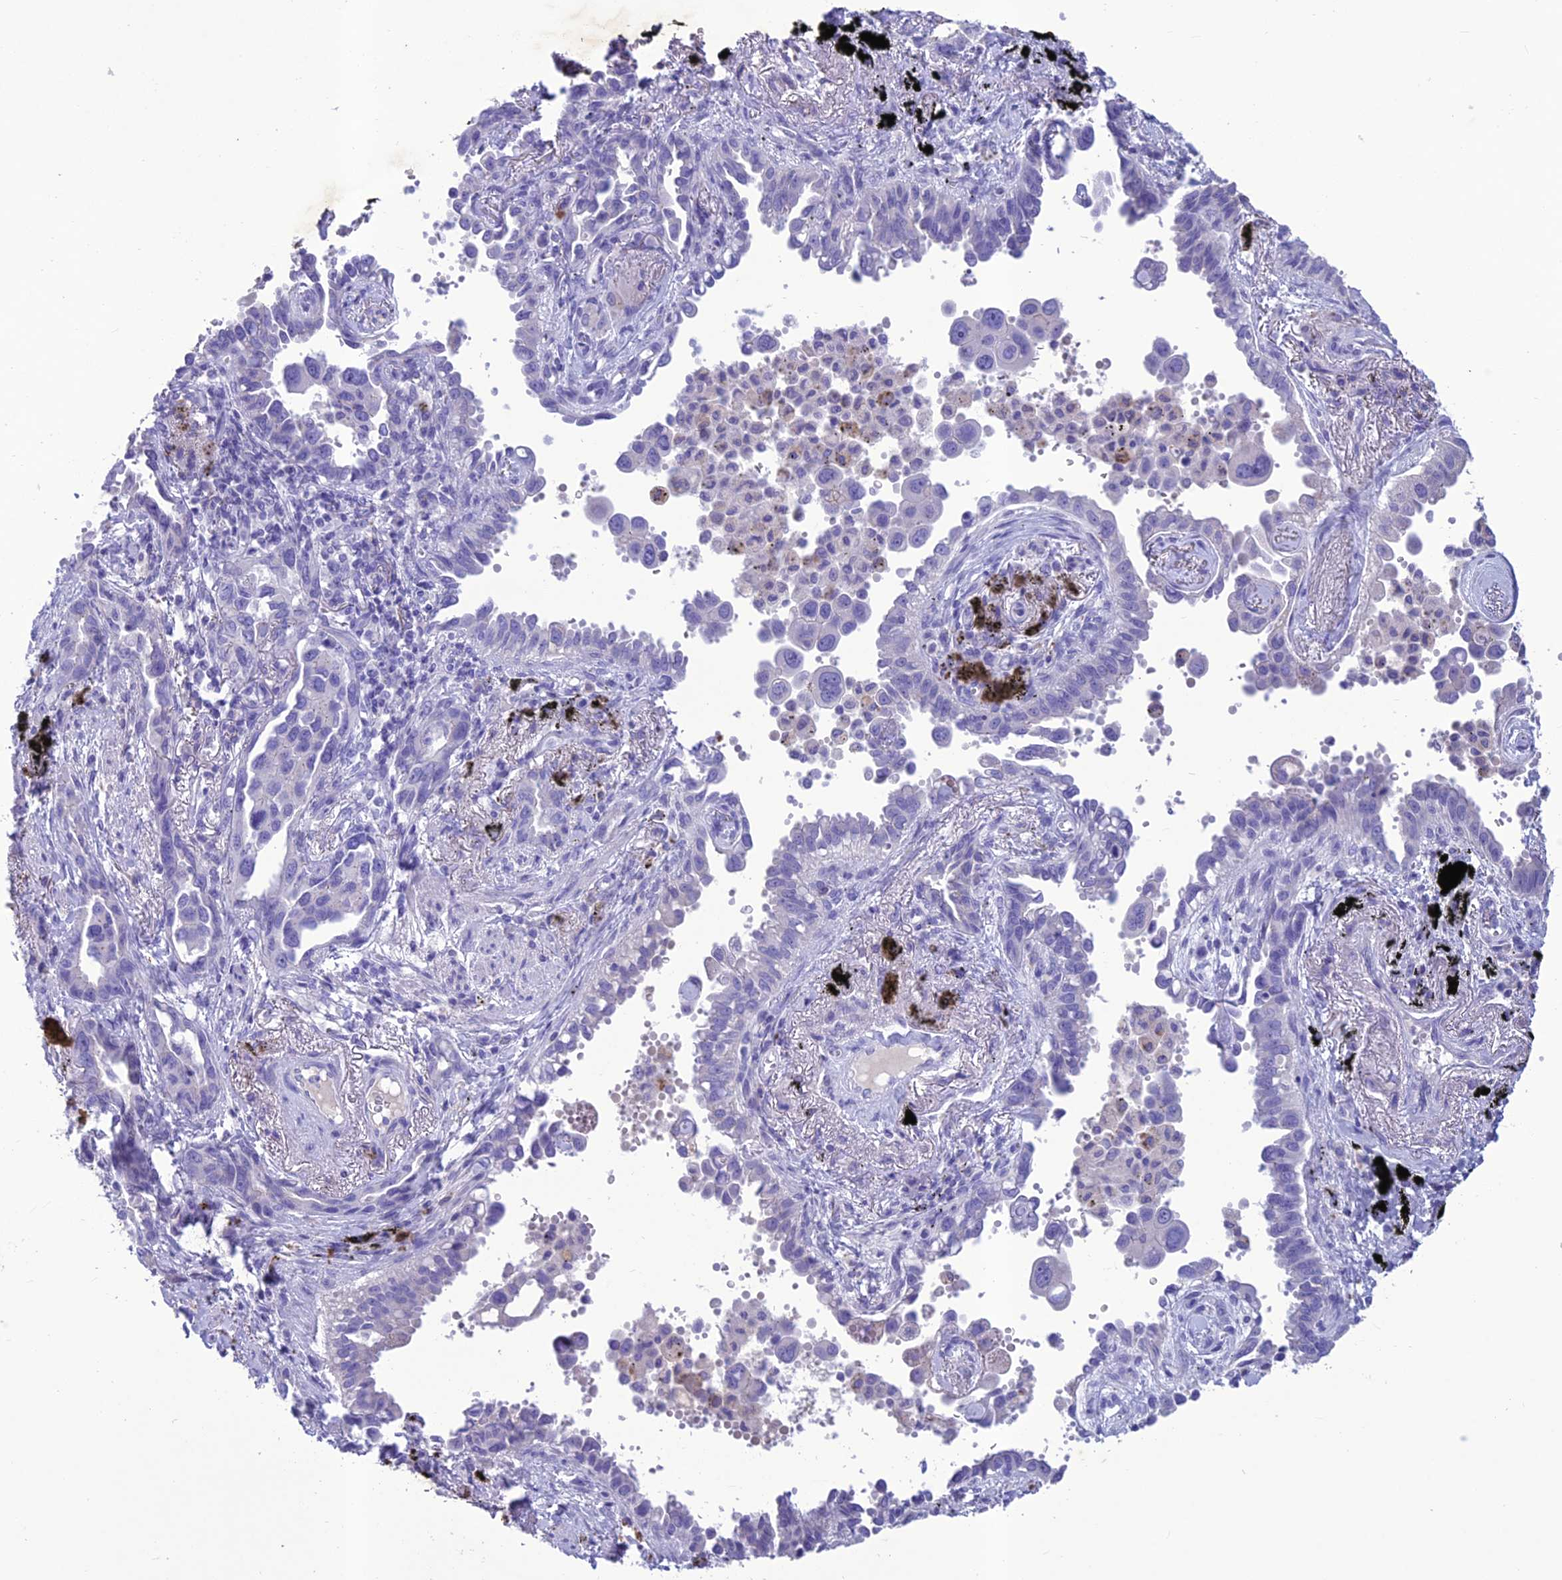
{"staining": {"intensity": "negative", "quantity": "none", "location": "none"}, "tissue": "lung cancer", "cell_type": "Tumor cells", "image_type": "cancer", "snomed": [{"axis": "morphology", "description": "Adenocarcinoma, NOS"}, {"axis": "topography", "description": "Lung"}], "caption": "There is no significant positivity in tumor cells of adenocarcinoma (lung). The staining was performed using DAB to visualize the protein expression in brown, while the nuclei were stained in blue with hematoxylin (Magnification: 20x).", "gene": "IFT172", "patient": {"sex": "male", "age": 67}}